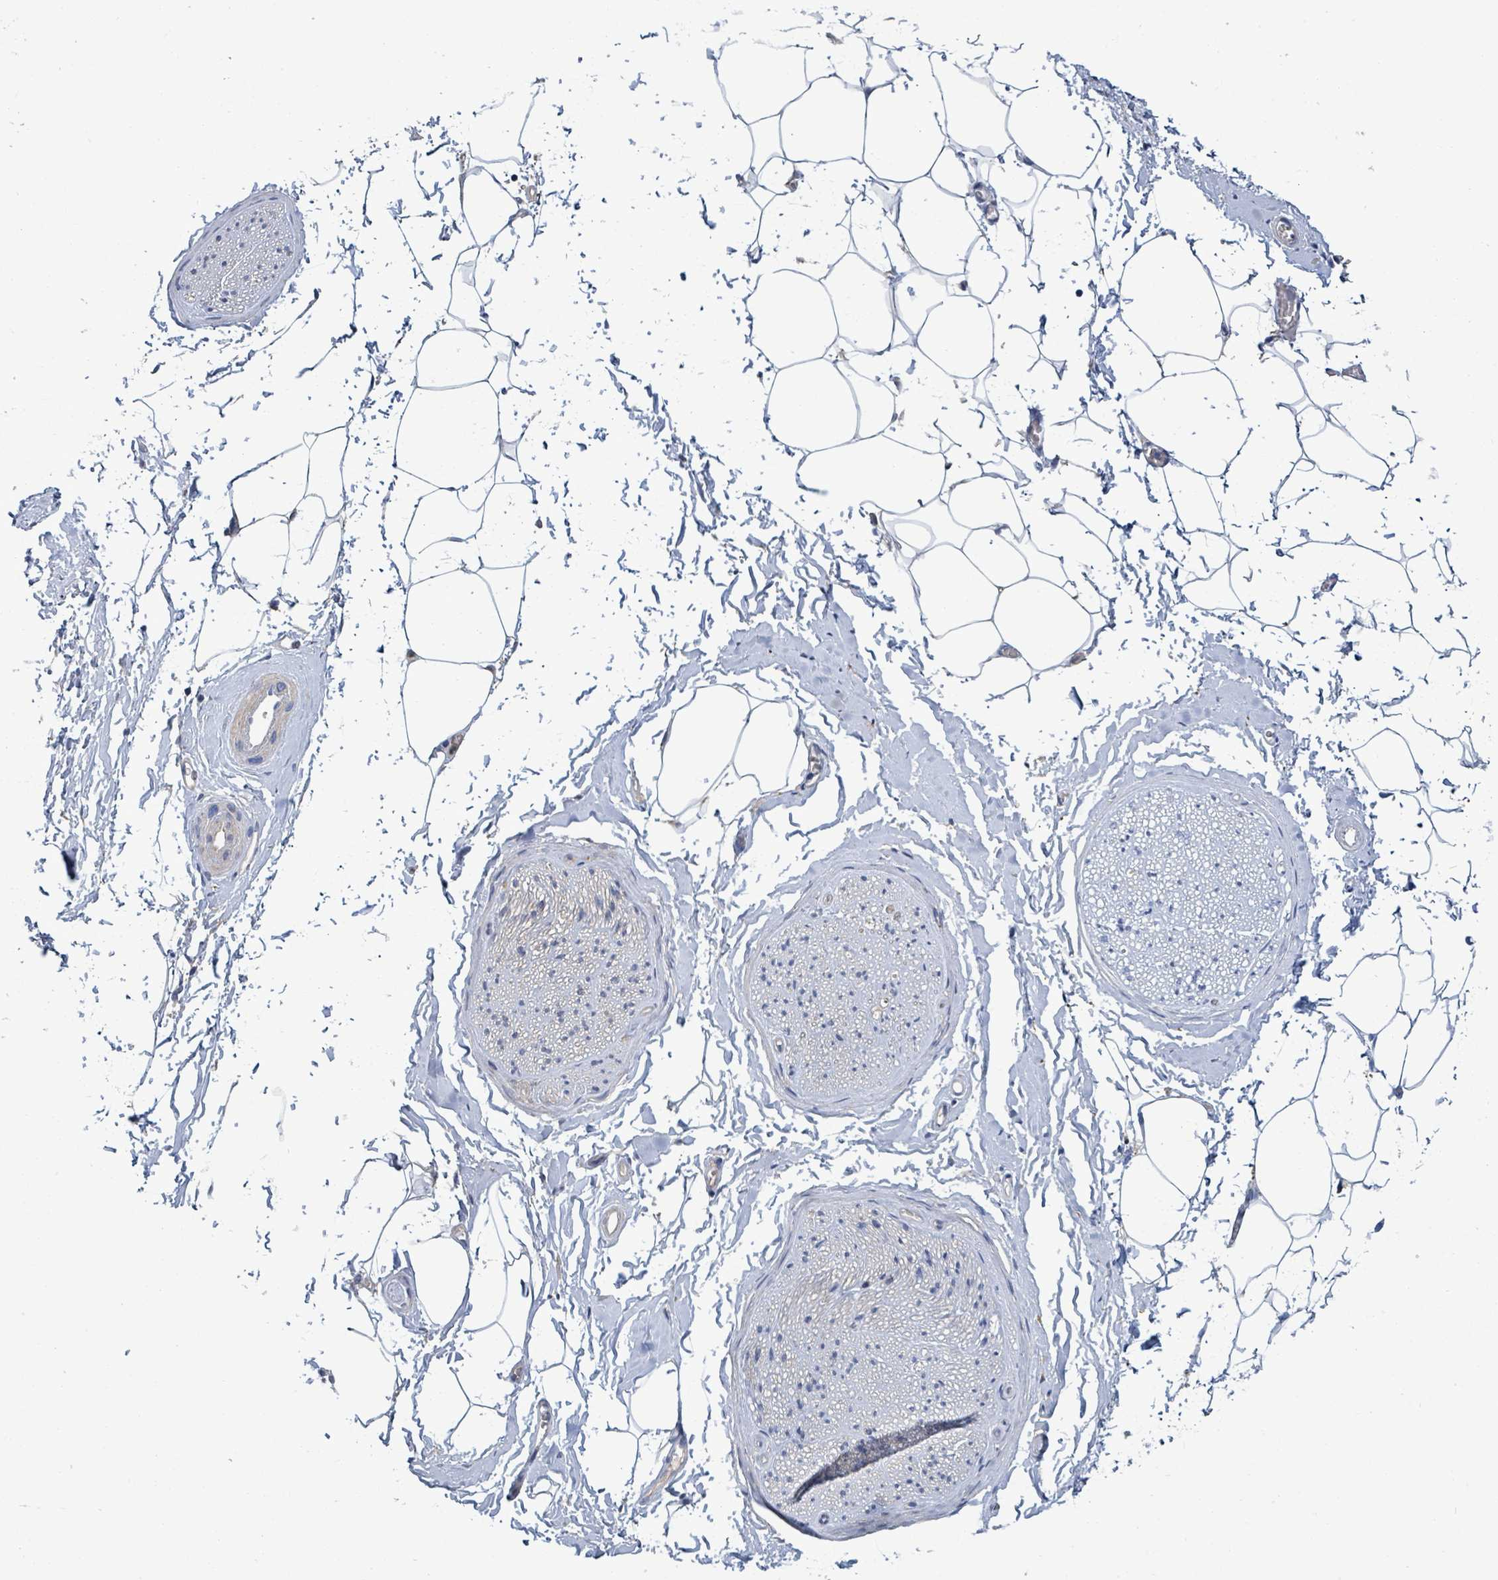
{"staining": {"intensity": "negative", "quantity": "none", "location": "none"}, "tissue": "adipose tissue", "cell_type": "Adipocytes", "image_type": "normal", "snomed": [{"axis": "morphology", "description": "Normal tissue, NOS"}, {"axis": "morphology", "description": "Adenocarcinoma, High grade"}, {"axis": "topography", "description": "Prostate"}, {"axis": "topography", "description": "Peripheral nerve tissue"}], "caption": "Immunohistochemistry (IHC) photomicrograph of benign adipose tissue: adipose tissue stained with DAB (3,3'-diaminobenzidine) exhibits no significant protein staining in adipocytes.", "gene": "PGAM1", "patient": {"sex": "male", "age": 68}}